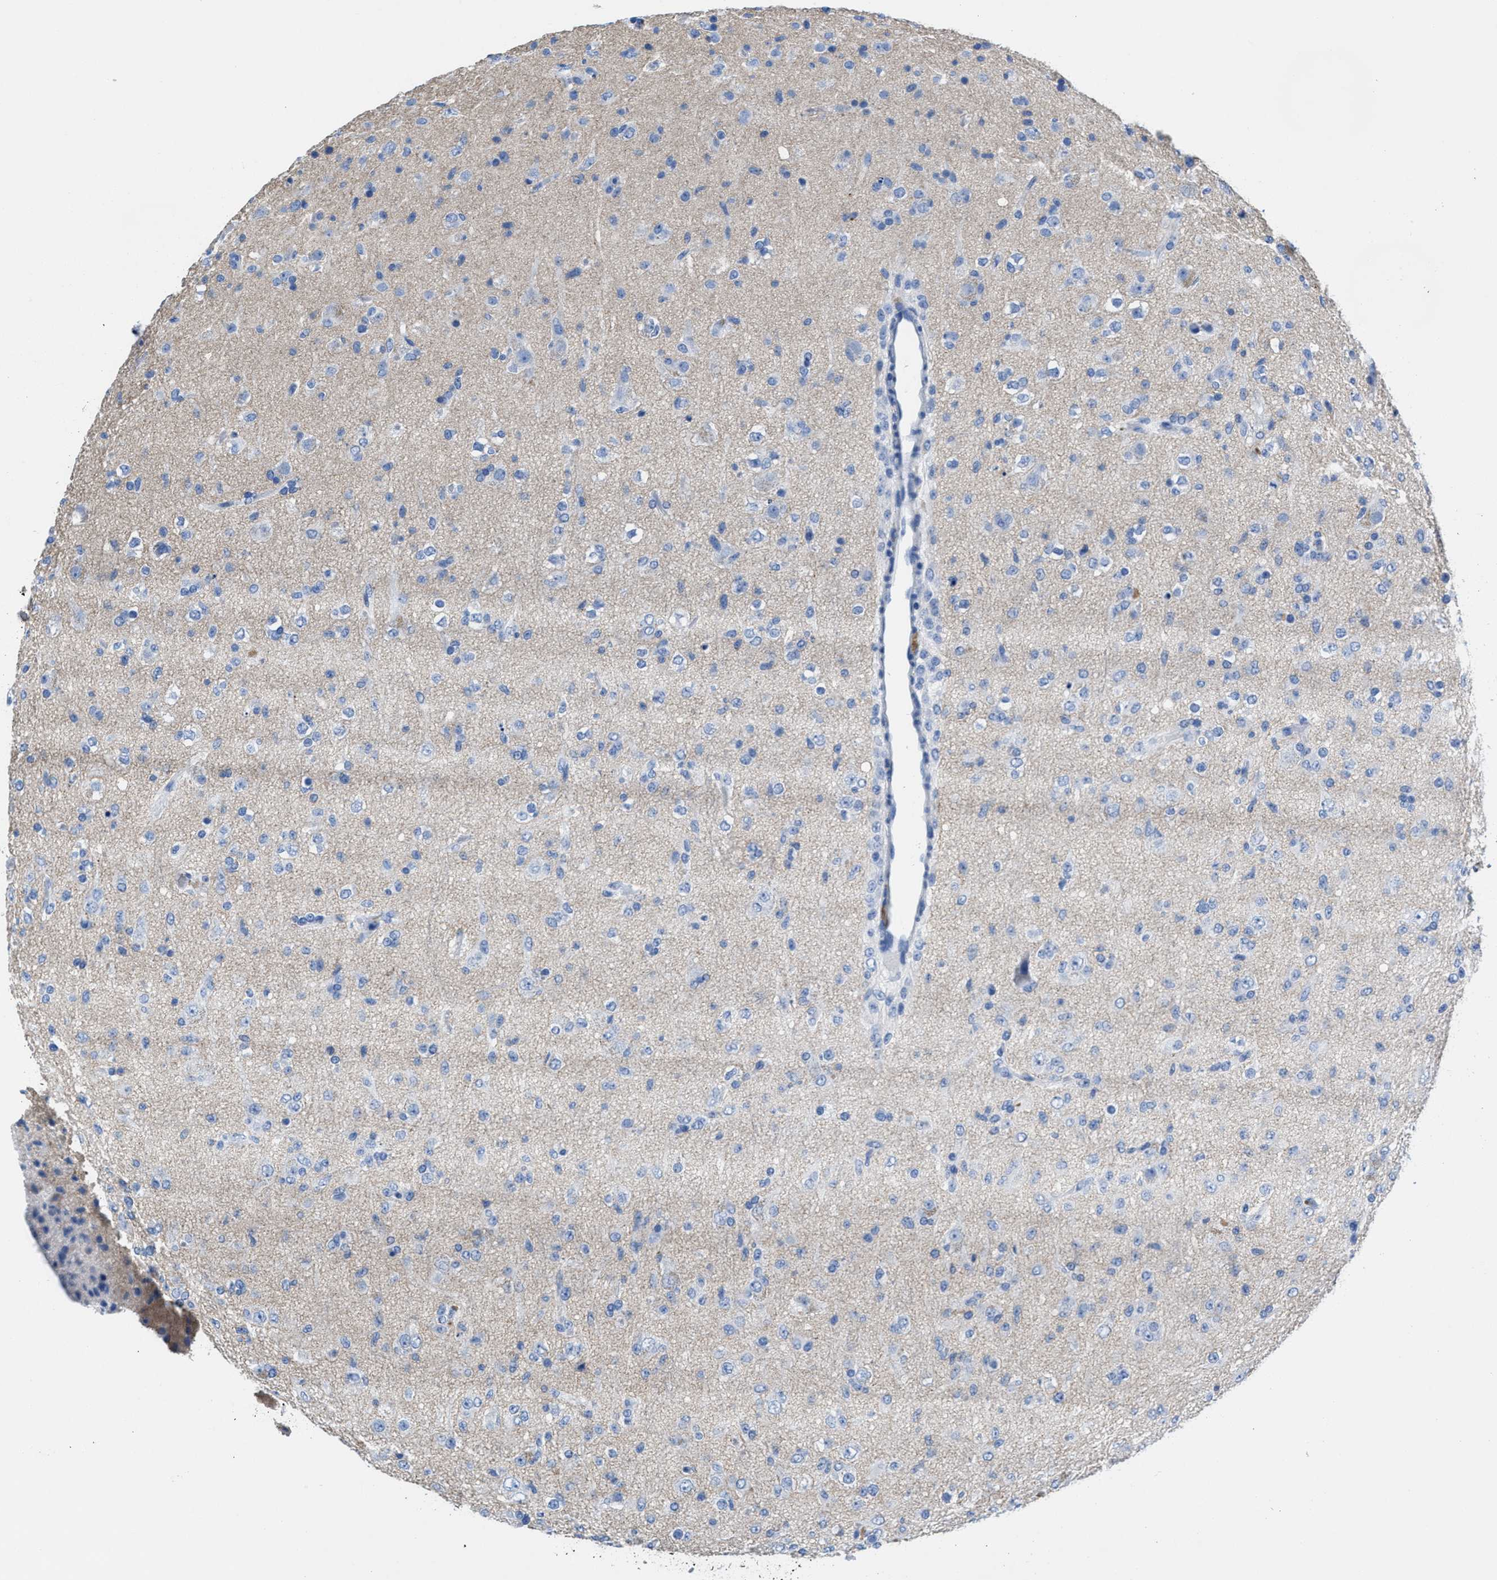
{"staining": {"intensity": "negative", "quantity": "none", "location": "none"}, "tissue": "glioma", "cell_type": "Tumor cells", "image_type": "cancer", "snomed": [{"axis": "morphology", "description": "Glioma, malignant, Low grade"}, {"axis": "topography", "description": "Brain"}], "caption": "This is a photomicrograph of immunohistochemistry staining of glioma, which shows no positivity in tumor cells.", "gene": "SLFN13", "patient": {"sex": "male", "age": 65}}